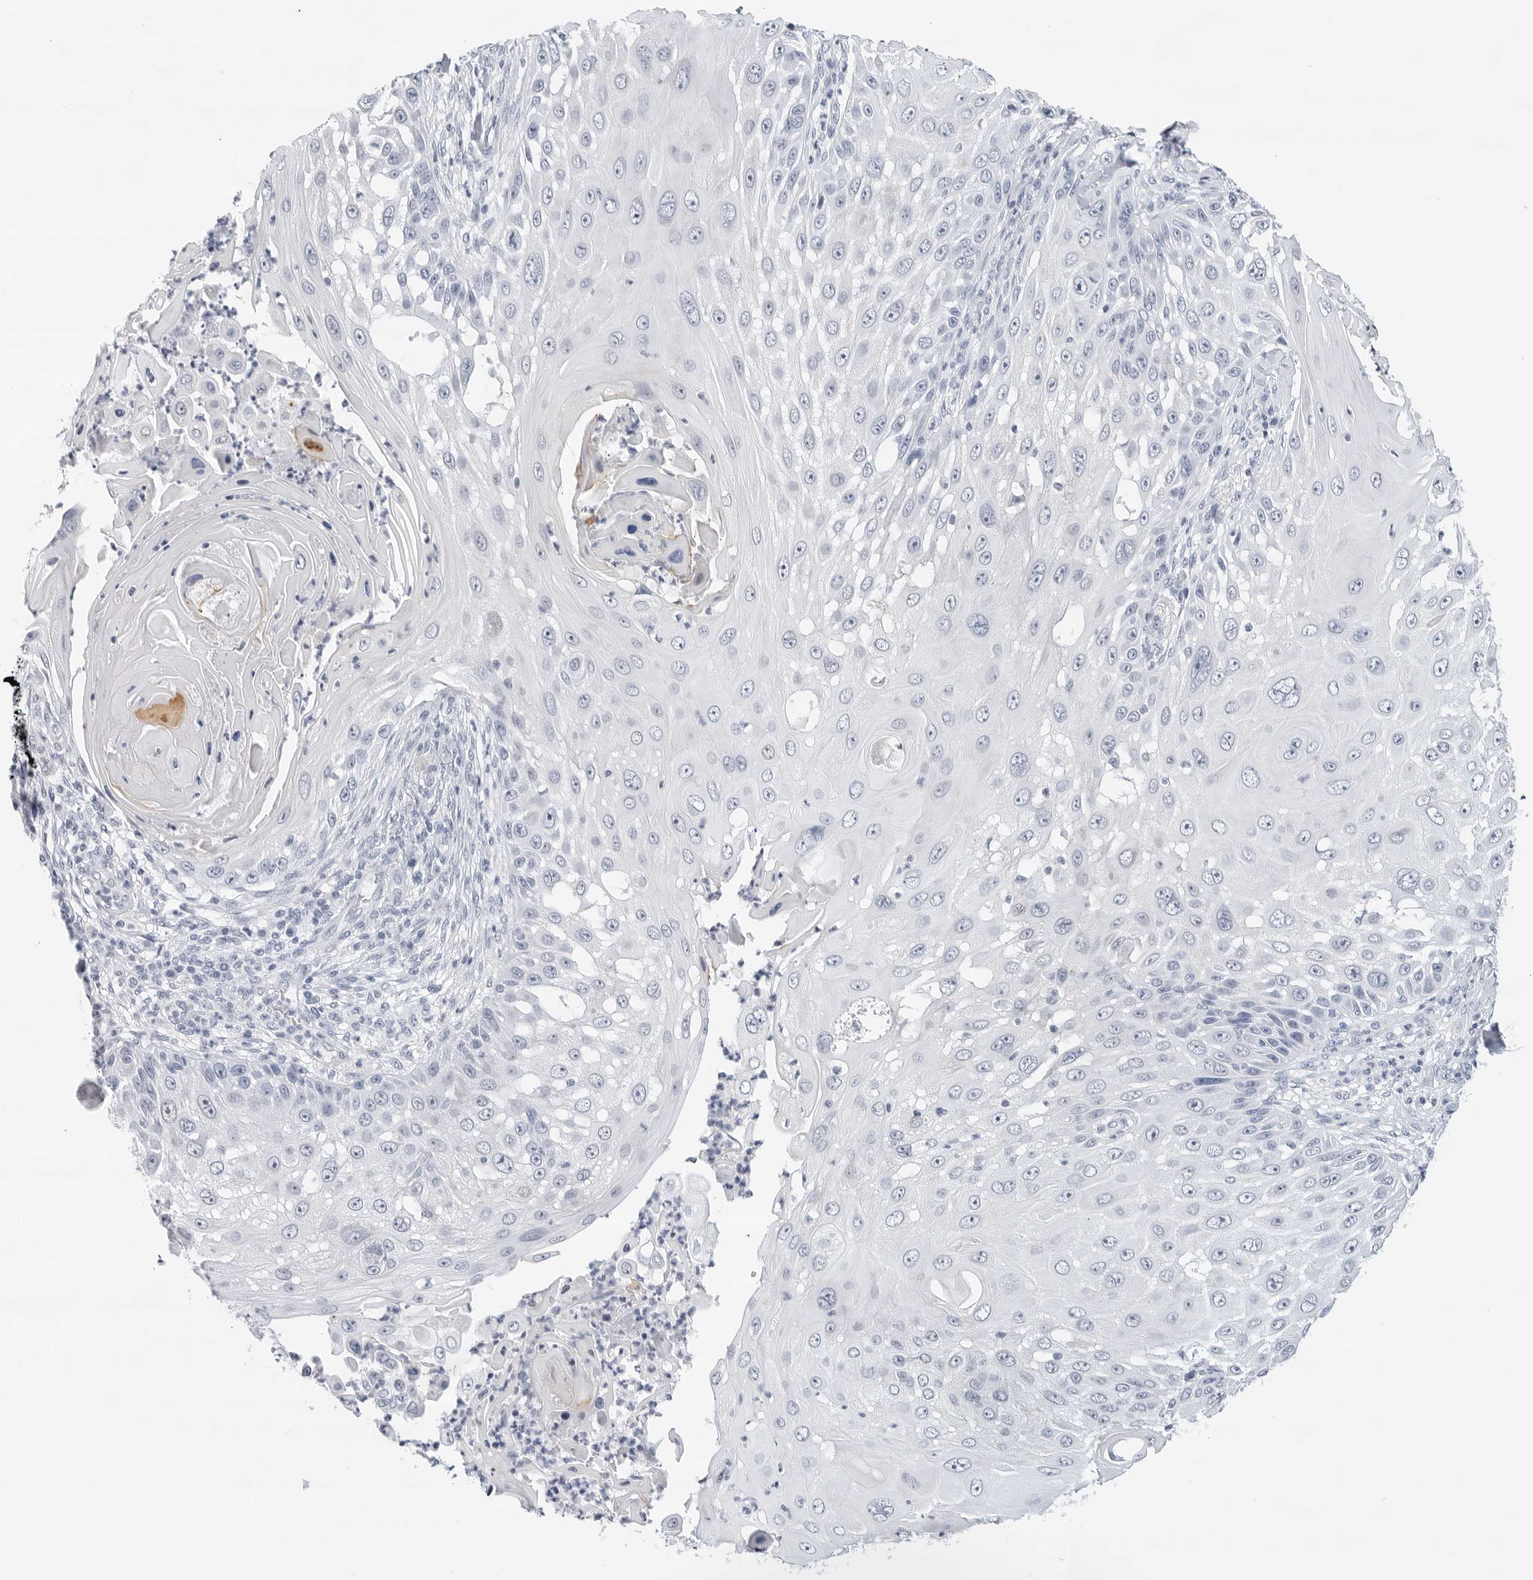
{"staining": {"intensity": "negative", "quantity": "none", "location": "none"}, "tissue": "skin cancer", "cell_type": "Tumor cells", "image_type": "cancer", "snomed": [{"axis": "morphology", "description": "Squamous cell carcinoma, NOS"}, {"axis": "topography", "description": "Skin"}], "caption": "IHC photomicrograph of neoplastic tissue: human skin cancer stained with DAB (3,3'-diaminobenzidine) displays no significant protein positivity in tumor cells. The staining was performed using DAB (3,3'-diaminobenzidine) to visualize the protein expression in brown, while the nuclei were stained in blue with hematoxylin (Magnification: 20x).", "gene": "SLC19A1", "patient": {"sex": "female", "age": 44}}